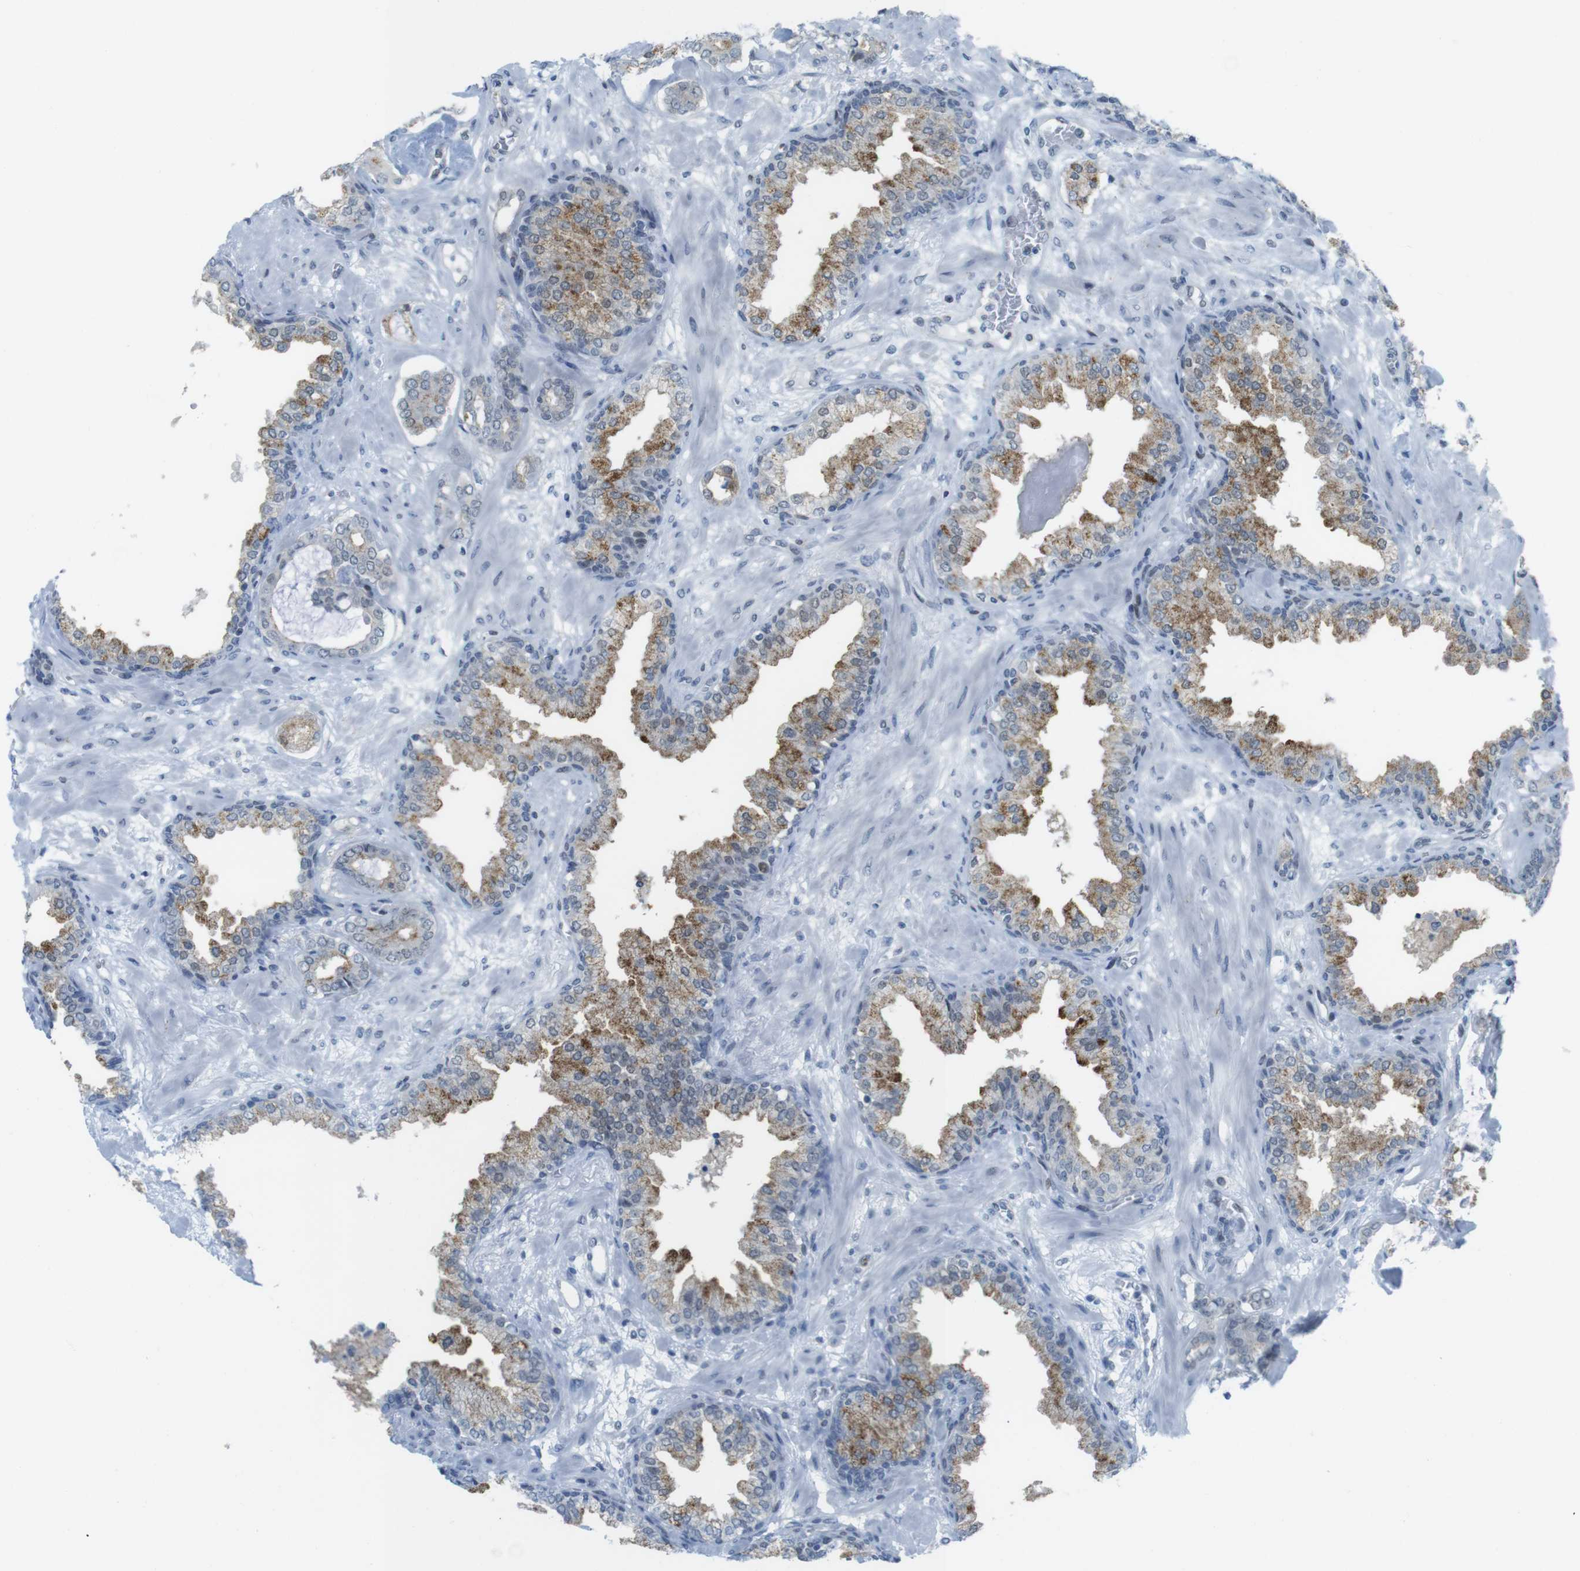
{"staining": {"intensity": "weak", "quantity": "<25%", "location": "cytoplasmic/membranous"}, "tissue": "prostate cancer", "cell_type": "Tumor cells", "image_type": "cancer", "snomed": [{"axis": "morphology", "description": "Adenocarcinoma, Low grade"}, {"axis": "topography", "description": "Prostate"}], "caption": "Prostate low-grade adenocarcinoma was stained to show a protein in brown. There is no significant staining in tumor cells. The staining was performed using DAB to visualize the protein expression in brown, while the nuclei were stained in blue with hematoxylin (Magnification: 20x).", "gene": "UBB", "patient": {"sex": "male", "age": 53}}